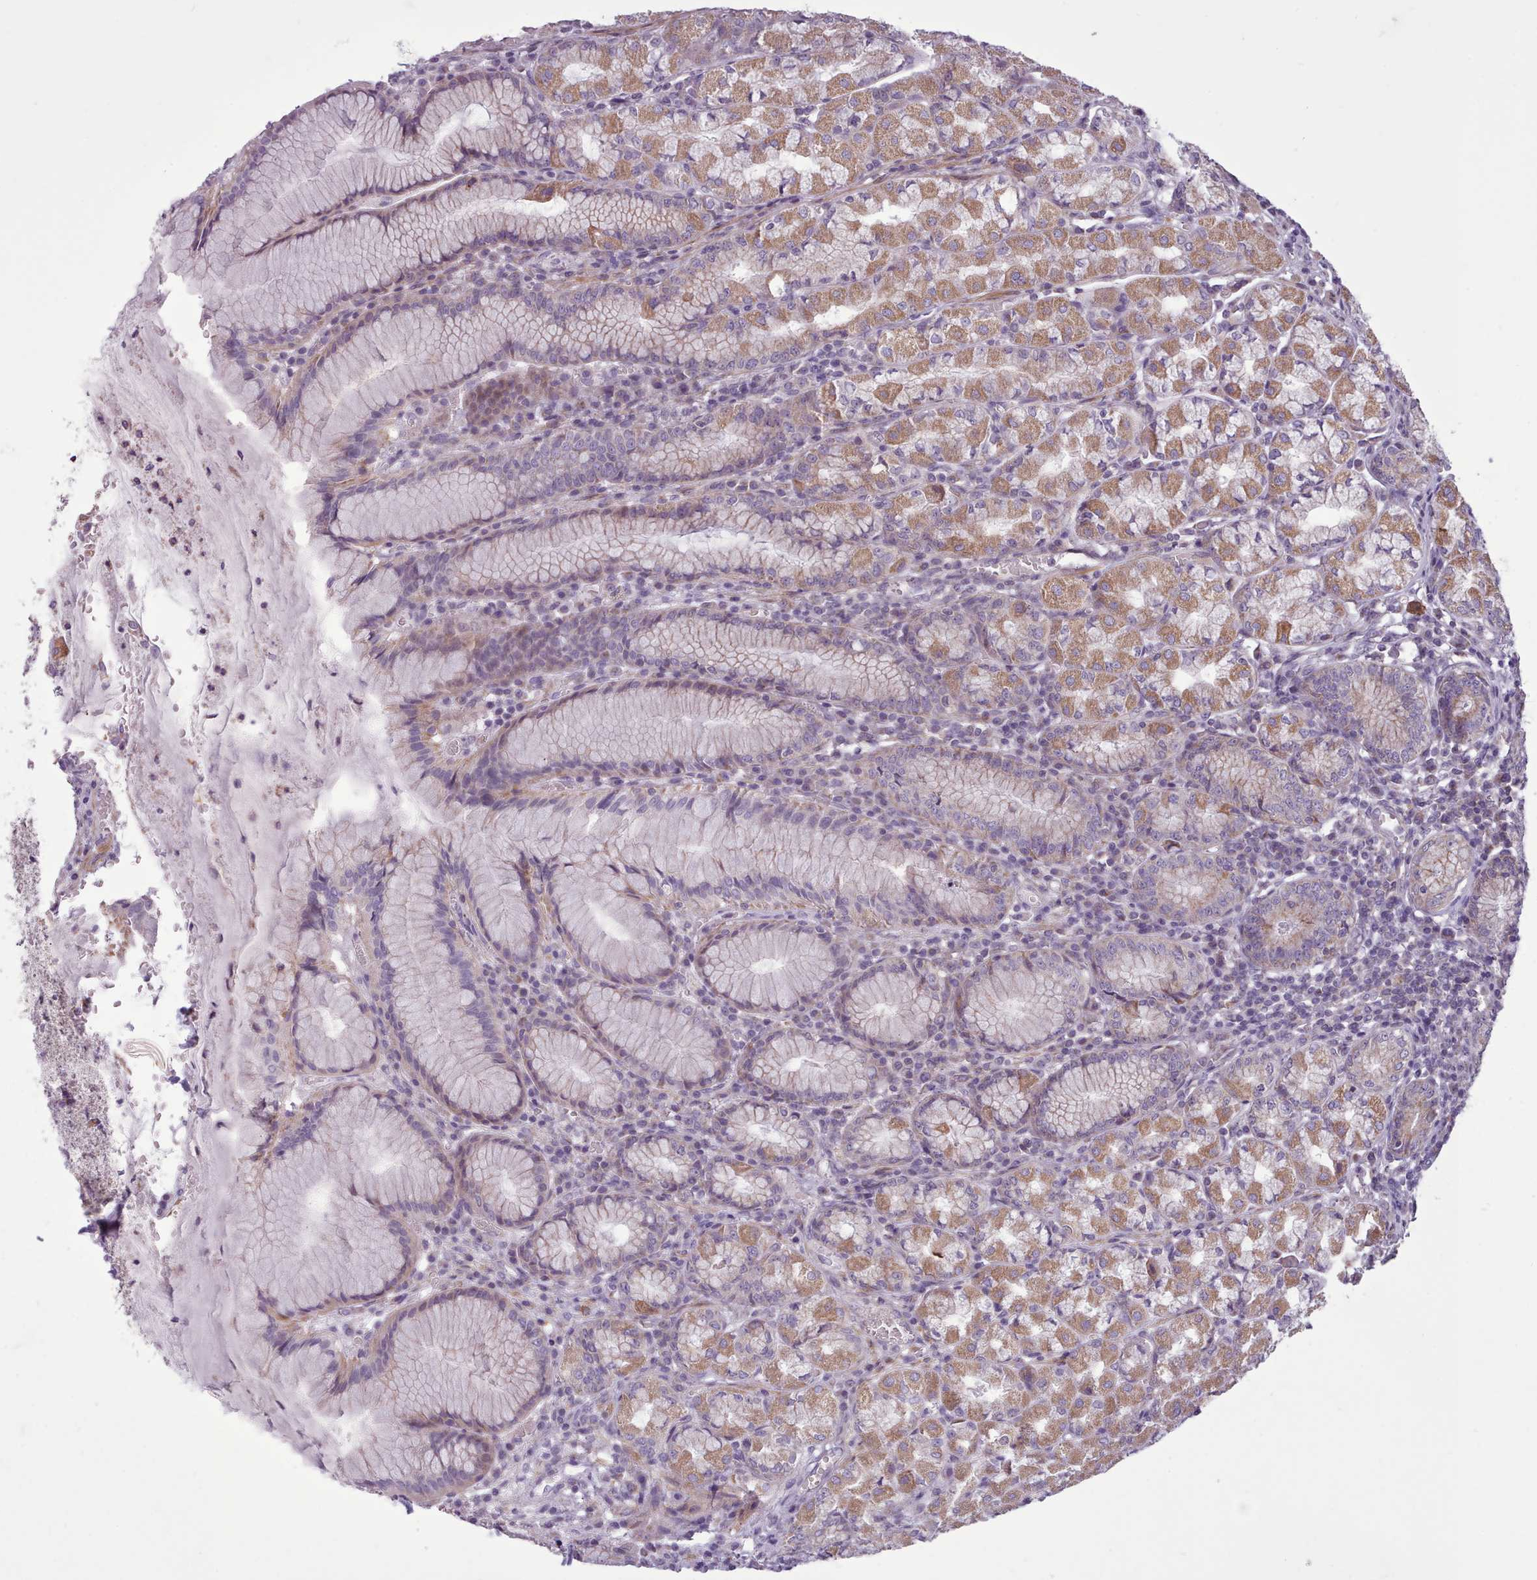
{"staining": {"intensity": "moderate", "quantity": "25%-75%", "location": "cytoplasmic/membranous"}, "tissue": "stomach", "cell_type": "Glandular cells", "image_type": "normal", "snomed": [{"axis": "morphology", "description": "Normal tissue, NOS"}, {"axis": "topography", "description": "Stomach"}], "caption": "Approximately 25%-75% of glandular cells in benign human stomach reveal moderate cytoplasmic/membranous protein positivity as visualized by brown immunohistochemical staining.", "gene": "AVL9", "patient": {"sex": "male", "age": 55}}